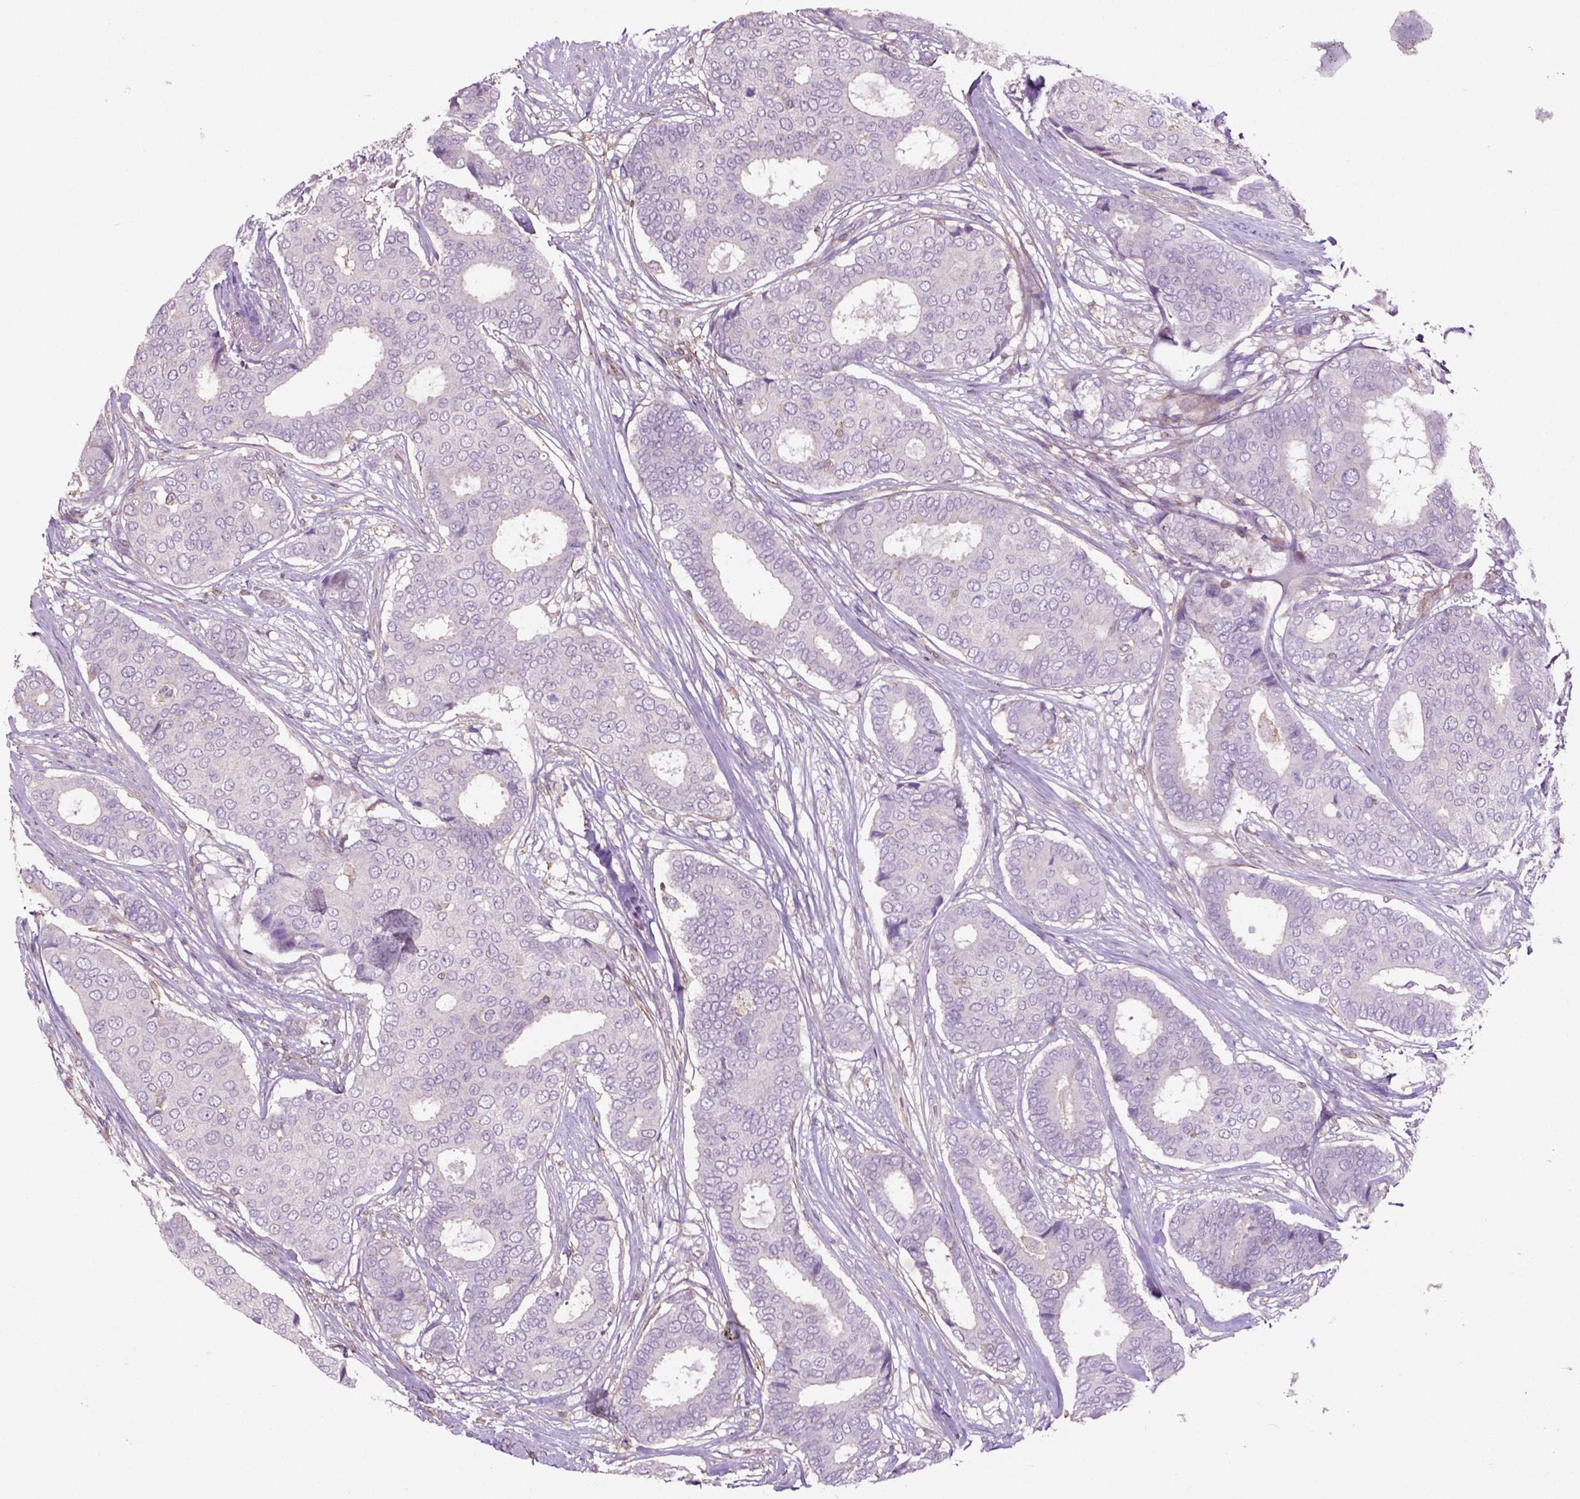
{"staining": {"intensity": "negative", "quantity": "none", "location": "none"}, "tissue": "breast cancer", "cell_type": "Tumor cells", "image_type": "cancer", "snomed": [{"axis": "morphology", "description": "Duct carcinoma"}, {"axis": "topography", "description": "Breast"}], "caption": "Tumor cells show no significant positivity in breast cancer (intraductal carcinoma).", "gene": "BMP4", "patient": {"sex": "female", "age": 75}}